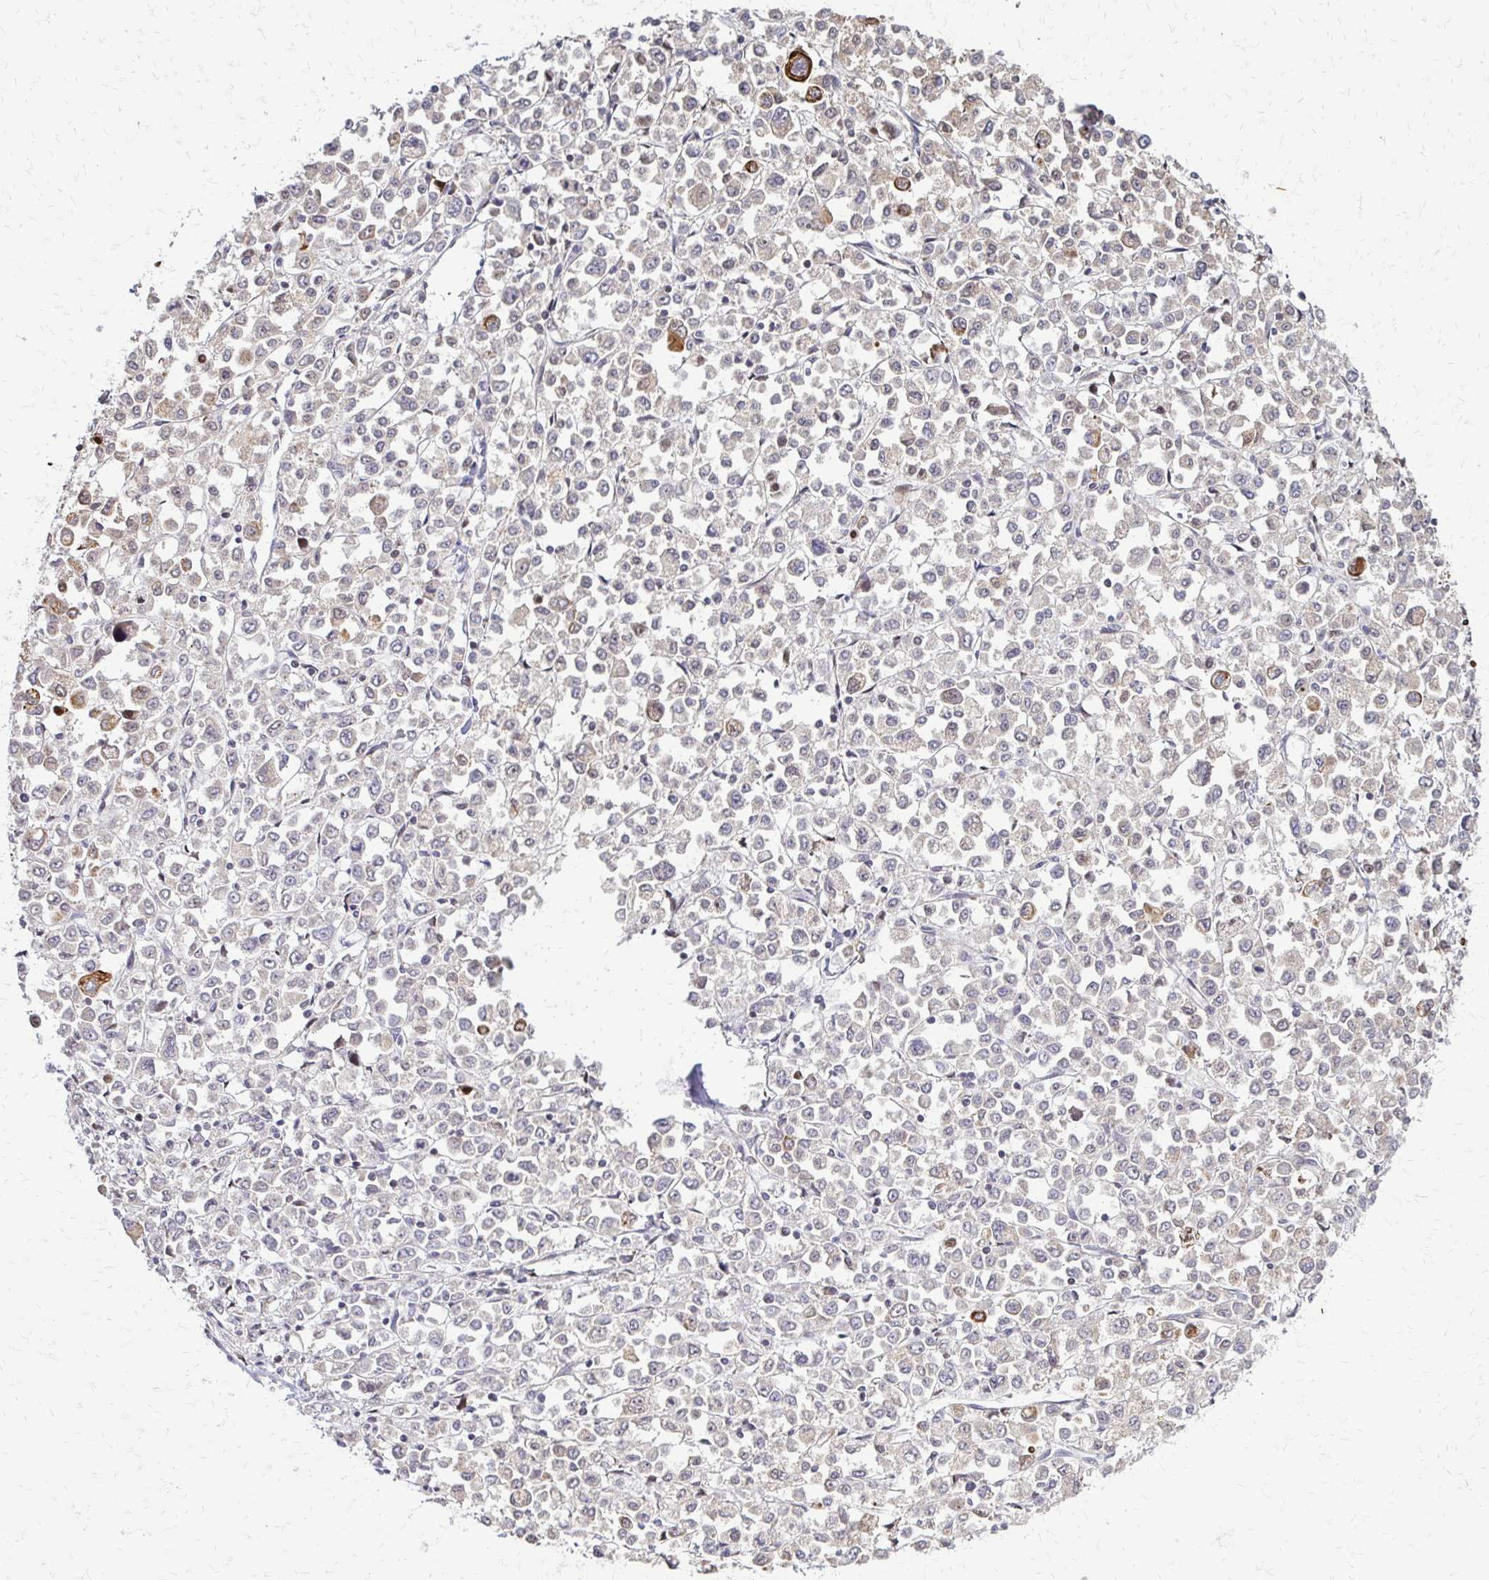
{"staining": {"intensity": "moderate", "quantity": "<25%", "location": "cytoplasmic/membranous"}, "tissue": "stomach cancer", "cell_type": "Tumor cells", "image_type": "cancer", "snomed": [{"axis": "morphology", "description": "Adenocarcinoma, NOS"}, {"axis": "topography", "description": "Stomach, upper"}], "caption": "Adenocarcinoma (stomach) stained with a protein marker reveals moderate staining in tumor cells.", "gene": "TRIR", "patient": {"sex": "male", "age": 70}}